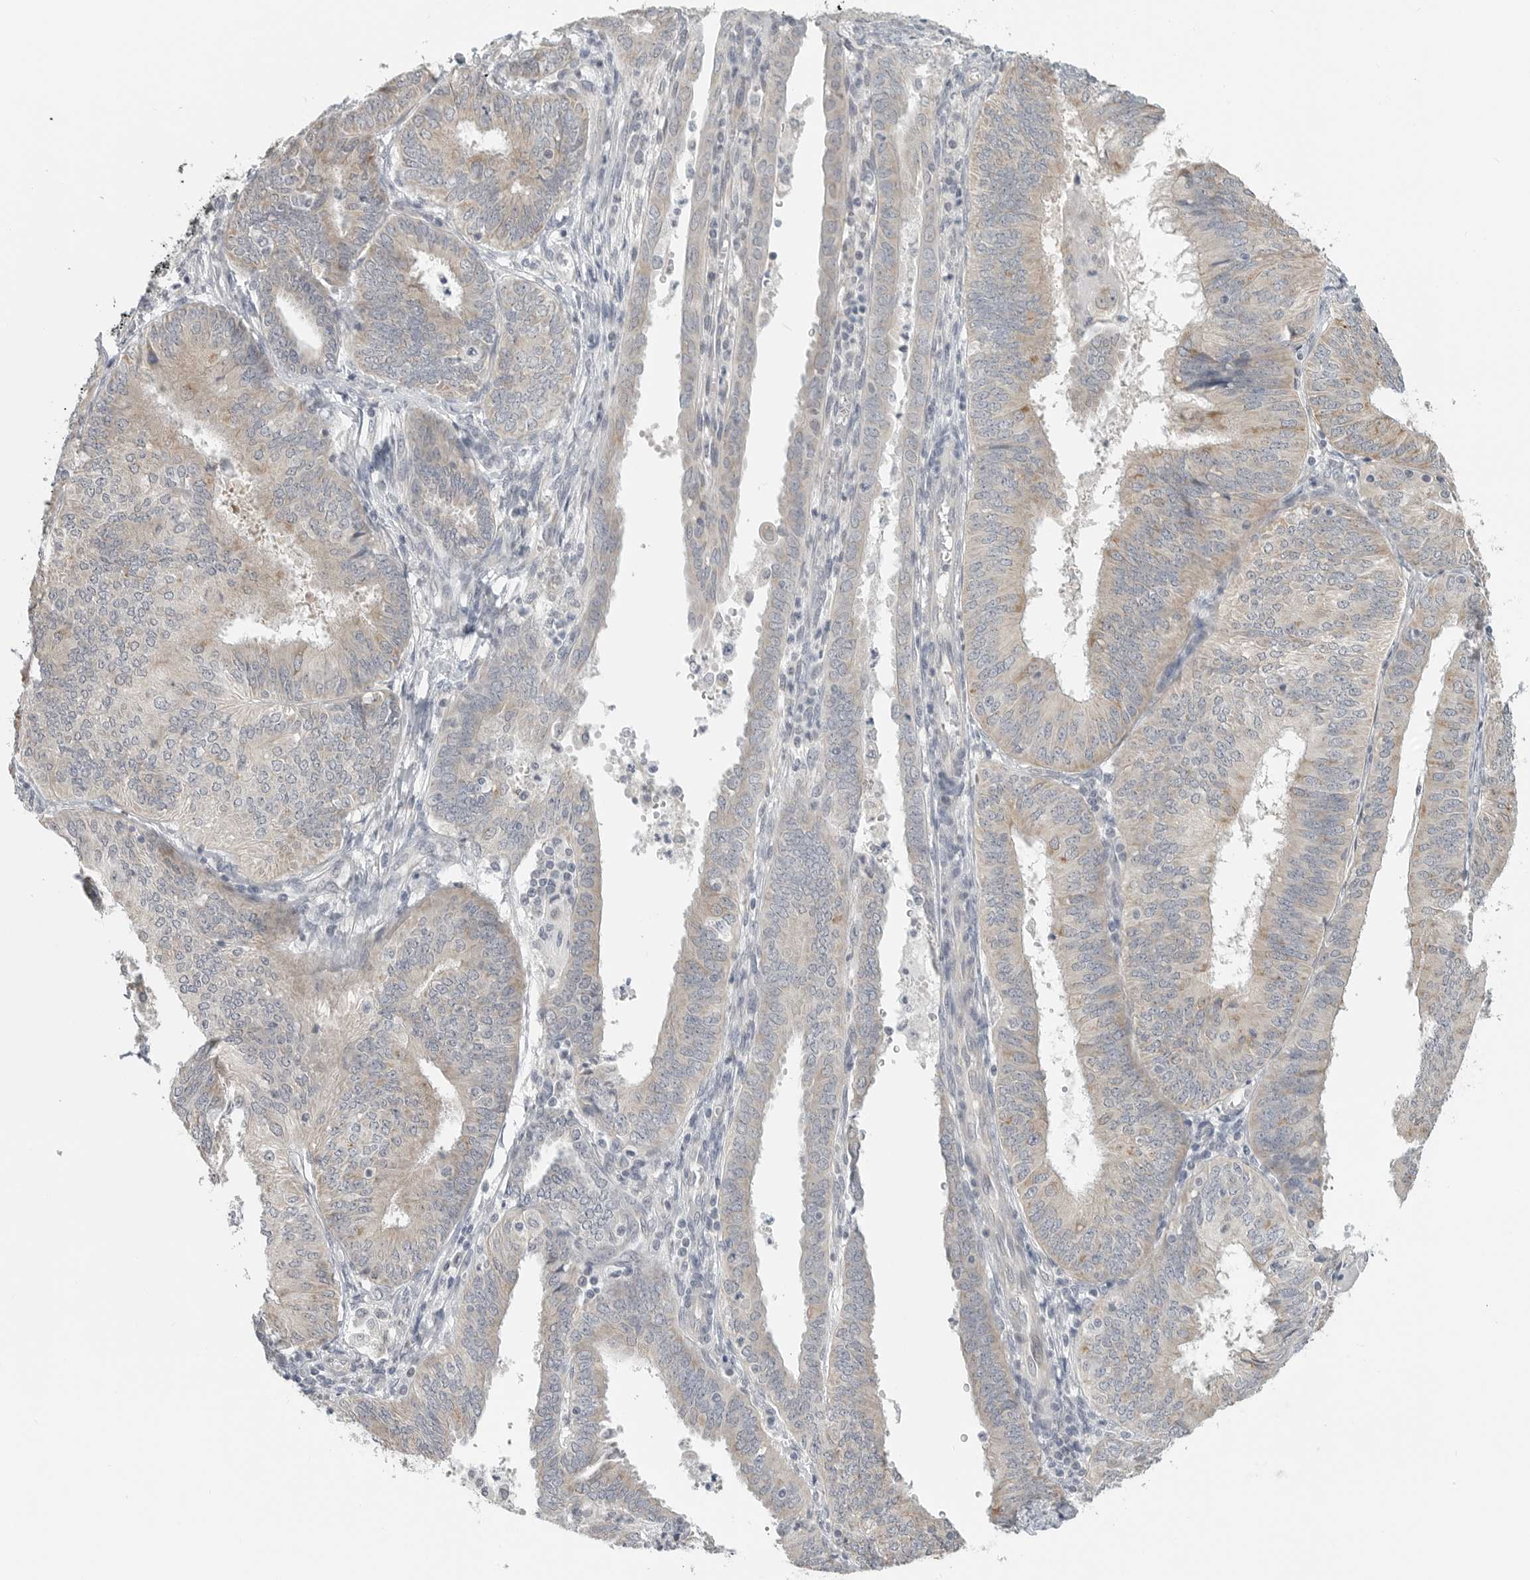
{"staining": {"intensity": "weak", "quantity": "25%-75%", "location": "cytoplasmic/membranous"}, "tissue": "endometrial cancer", "cell_type": "Tumor cells", "image_type": "cancer", "snomed": [{"axis": "morphology", "description": "Adenocarcinoma, NOS"}, {"axis": "topography", "description": "Endometrium"}], "caption": "A brown stain shows weak cytoplasmic/membranous expression of a protein in human endometrial cancer tumor cells. (DAB IHC with brightfield microscopy, high magnification).", "gene": "IL12RB2", "patient": {"sex": "female", "age": 58}}